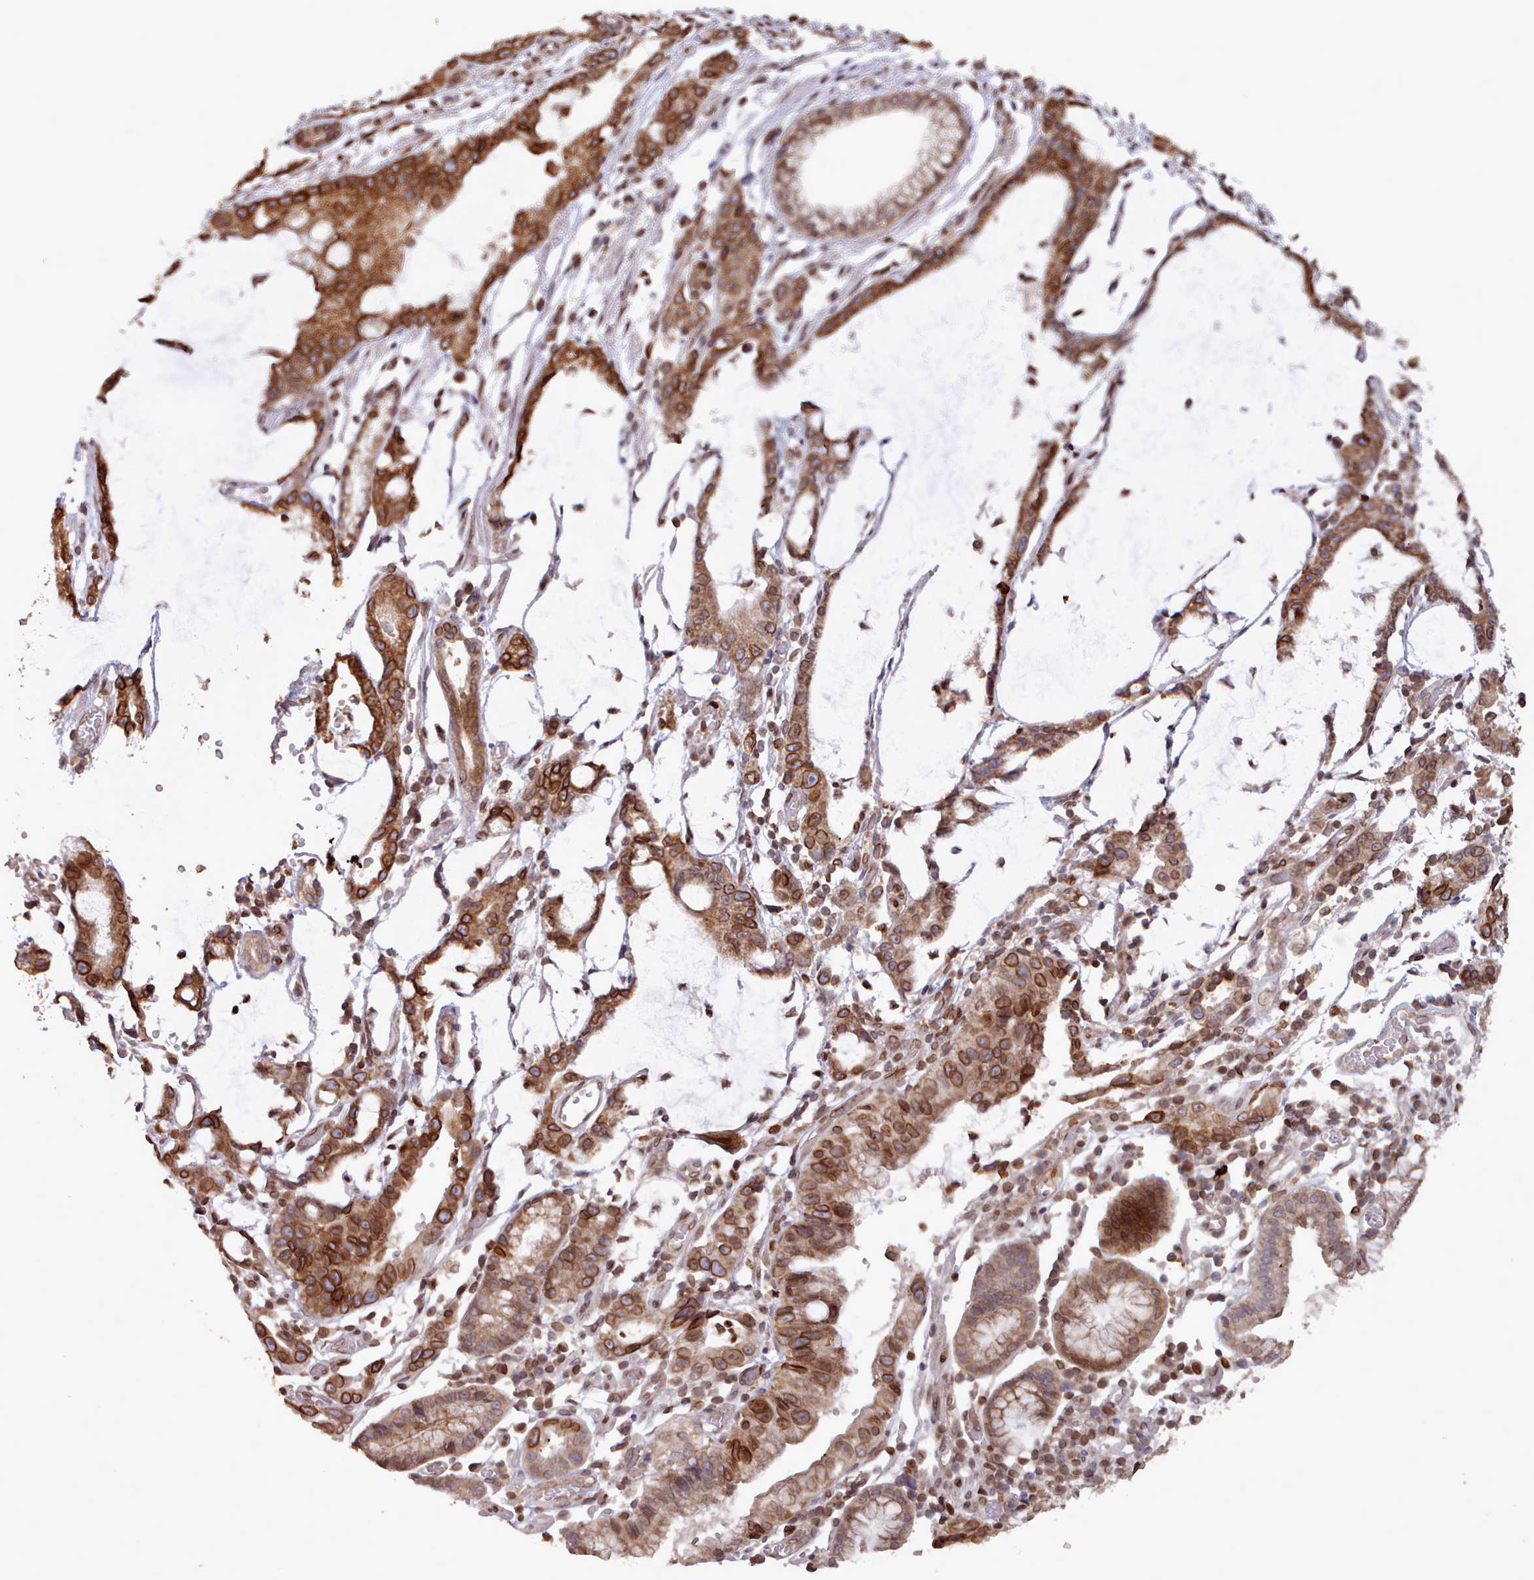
{"staining": {"intensity": "strong", "quantity": ">75%", "location": "cytoplasmic/membranous,nuclear"}, "tissue": "stomach cancer", "cell_type": "Tumor cells", "image_type": "cancer", "snomed": [{"axis": "morphology", "description": "Adenocarcinoma, NOS"}, {"axis": "topography", "description": "Stomach"}], "caption": "Immunohistochemistry (IHC) of human adenocarcinoma (stomach) displays high levels of strong cytoplasmic/membranous and nuclear expression in about >75% of tumor cells.", "gene": "TOR1AIP1", "patient": {"sex": "male", "age": 55}}